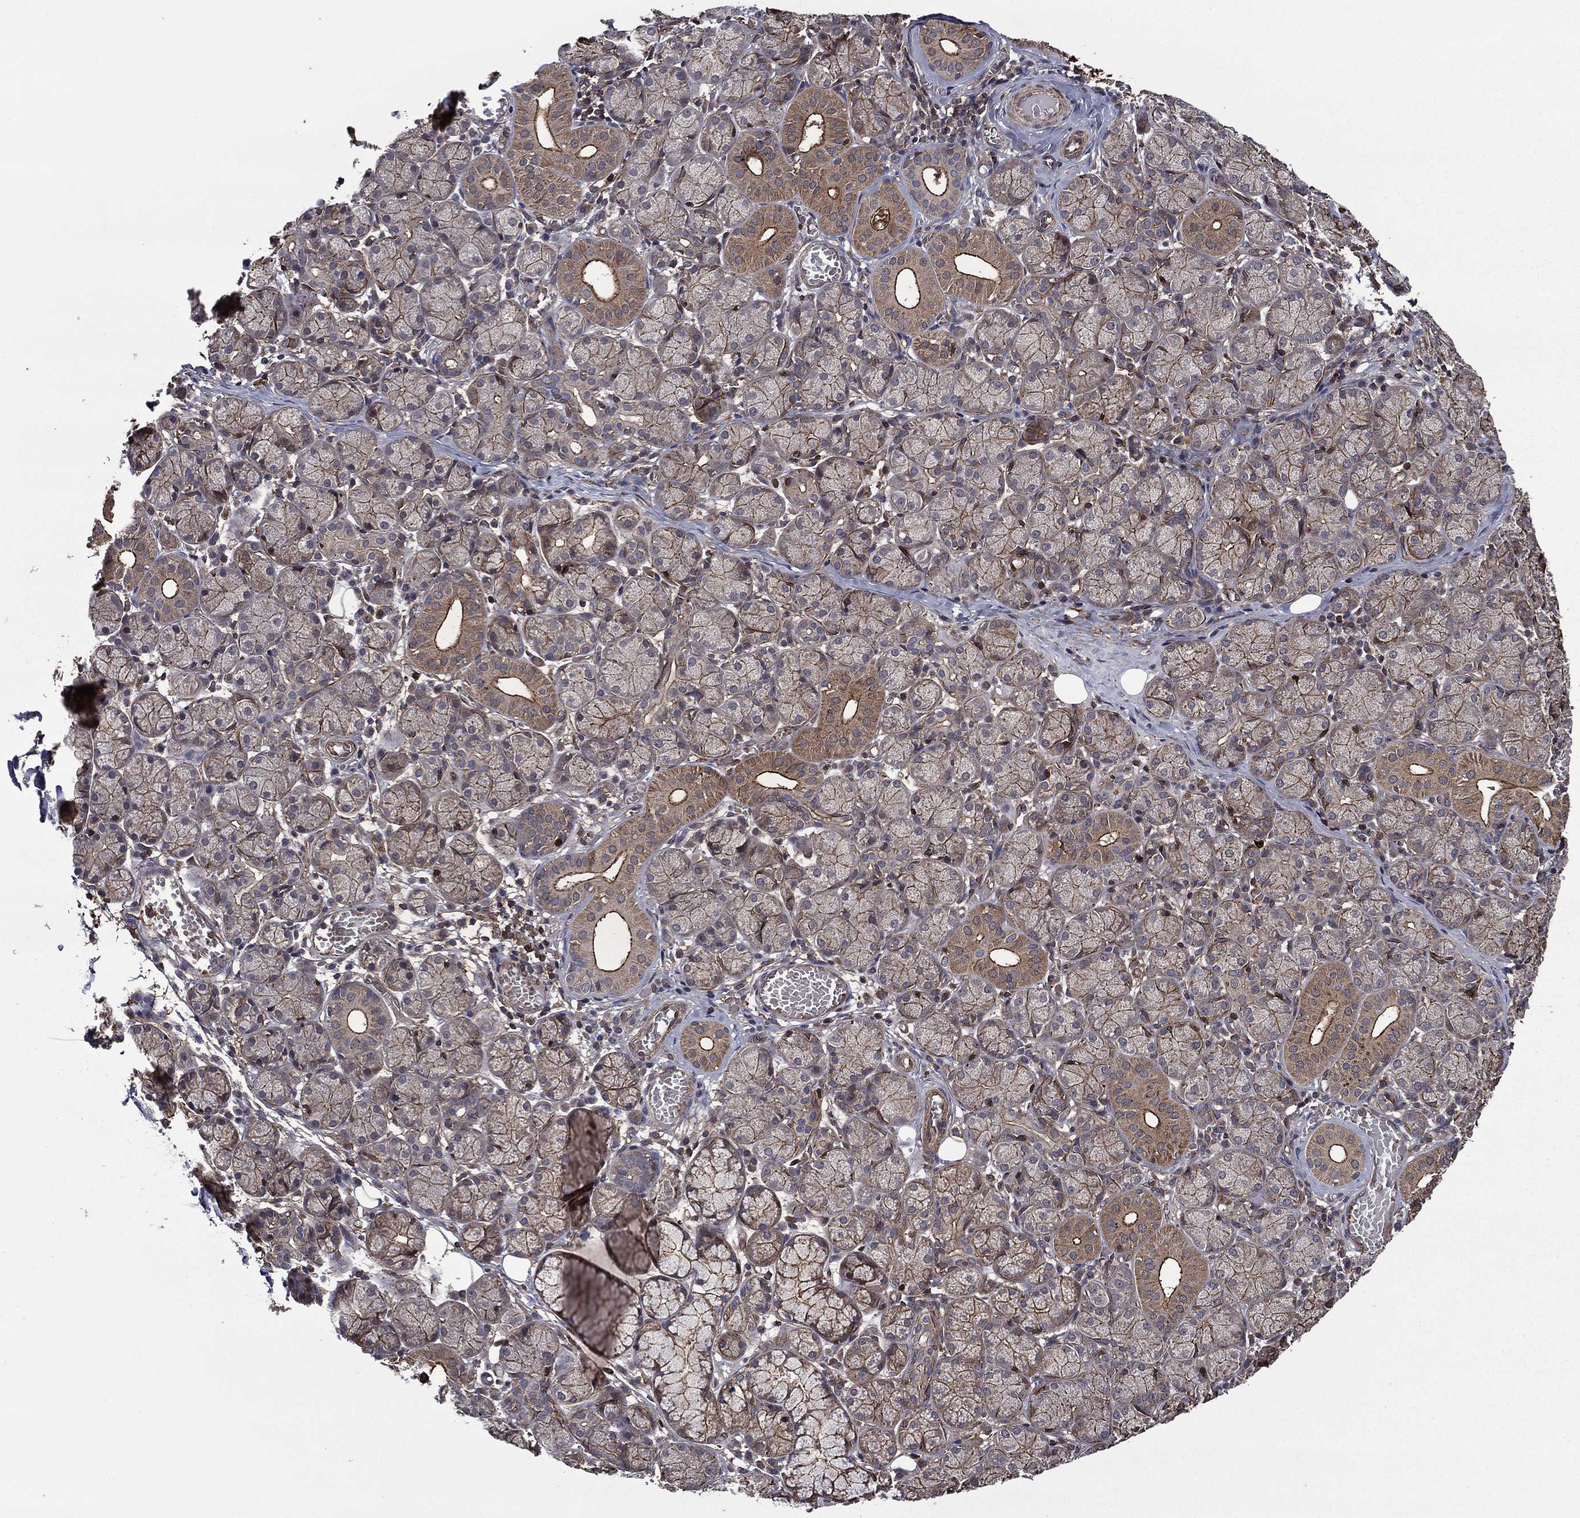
{"staining": {"intensity": "strong", "quantity": "25%-75%", "location": "cytoplasmic/membranous"}, "tissue": "salivary gland", "cell_type": "Glandular cells", "image_type": "normal", "snomed": [{"axis": "morphology", "description": "Normal tissue, NOS"}, {"axis": "topography", "description": "Salivary gland"}, {"axis": "topography", "description": "Peripheral nerve tissue"}], "caption": "Salivary gland stained with IHC shows strong cytoplasmic/membranous staining in approximately 25%-75% of glandular cells. Immunohistochemistry stains the protein of interest in brown and the nuclei are stained blue.", "gene": "PLPP3", "patient": {"sex": "female", "age": 24}}